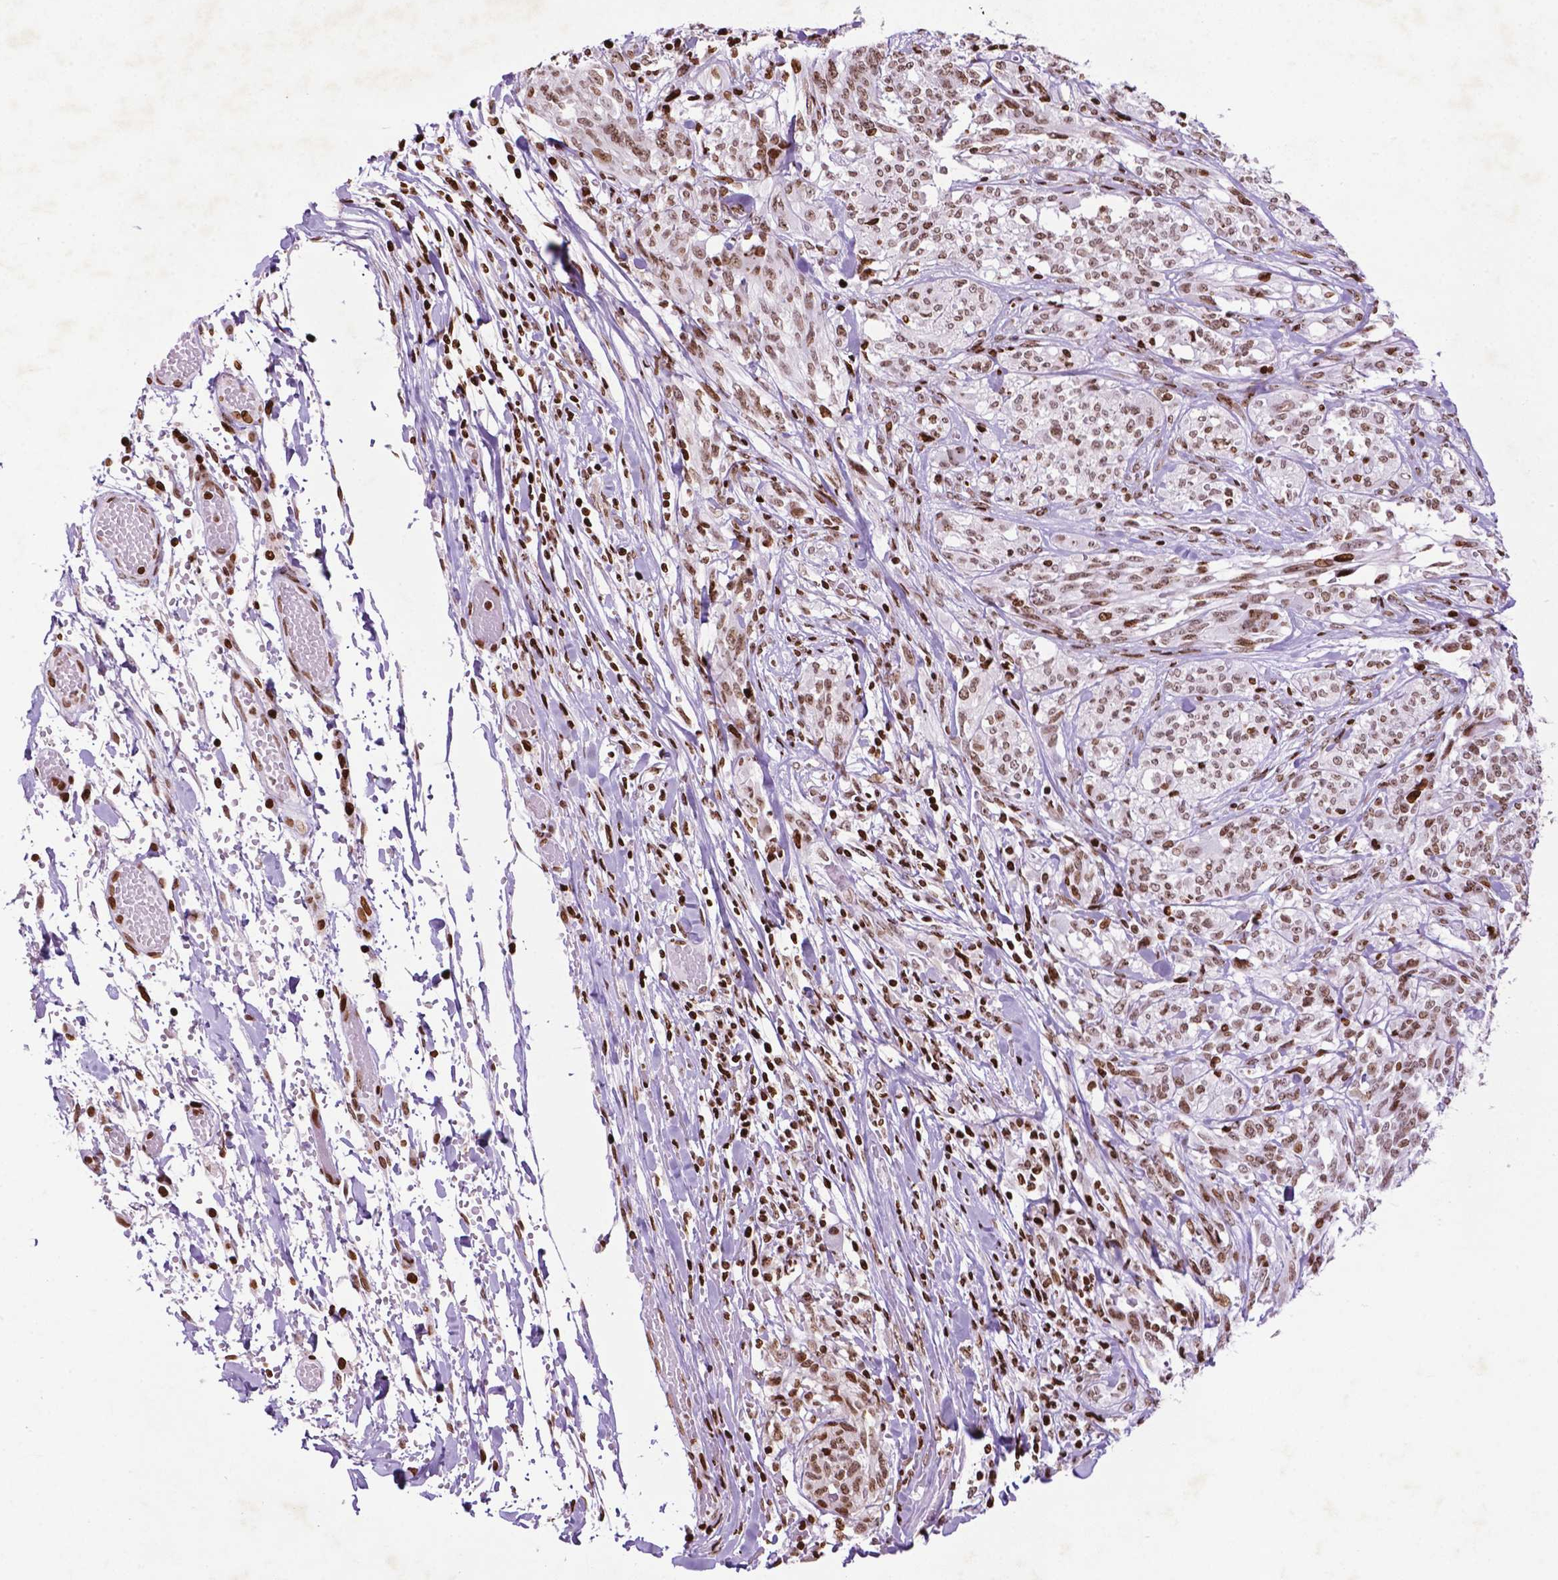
{"staining": {"intensity": "moderate", "quantity": ">75%", "location": "nuclear"}, "tissue": "melanoma", "cell_type": "Tumor cells", "image_type": "cancer", "snomed": [{"axis": "morphology", "description": "Malignant melanoma, NOS"}, {"axis": "topography", "description": "Skin"}], "caption": "Malignant melanoma tissue shows moderate nuclear expression in approximately >75% of tumor cells, visualized by immunohistochemistry.", "gene": "TMEM250", "patient": {"sex": "female", "age": 91}}